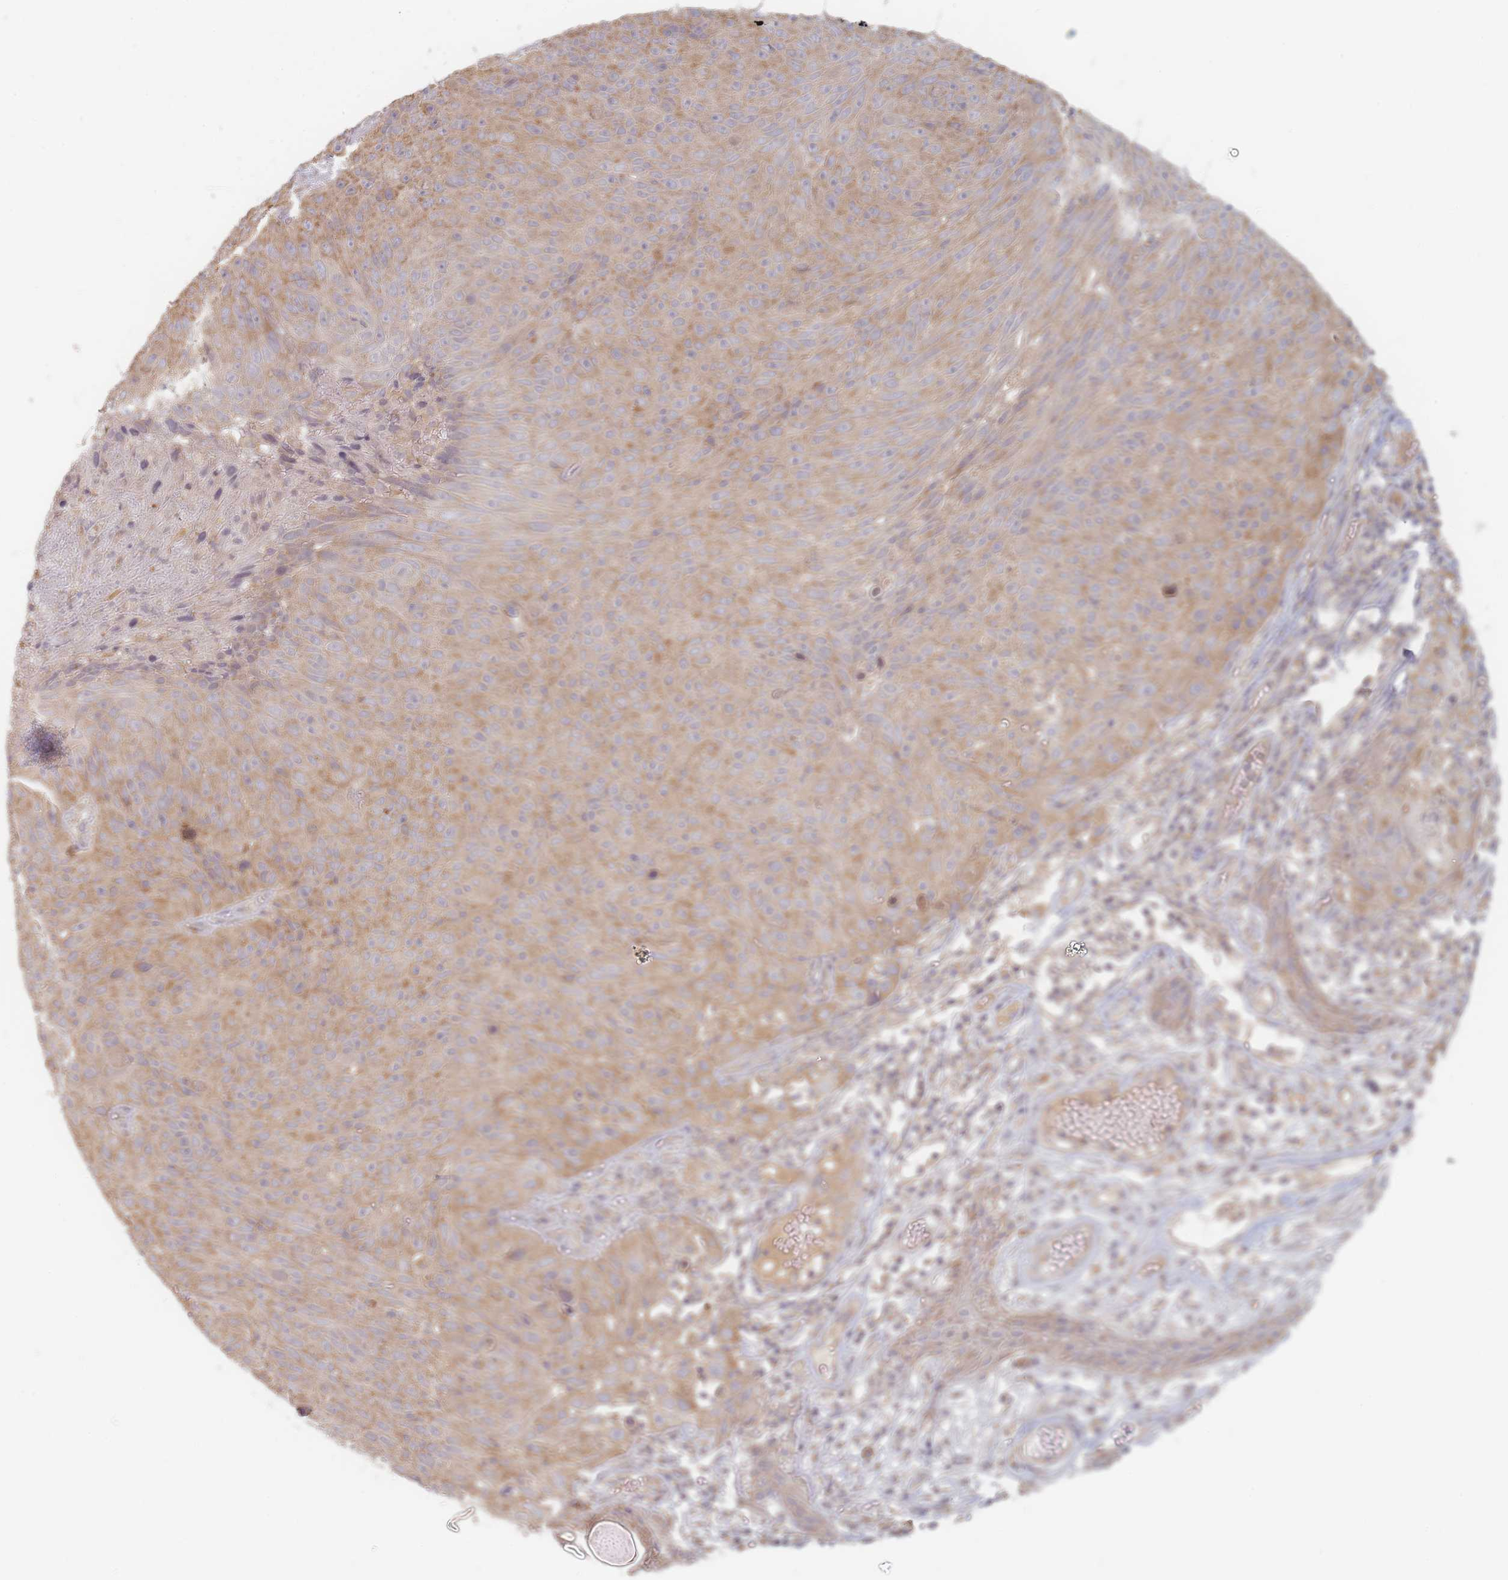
{"staining": {"intensity": "moderate", "quantity": "25%-75%", "location": "cytoplasmic/membranous"}, "tissue": "skin cancer", "cell_type": "Tumor cells", "image_type": "cancer", "snomed": [{"axis": "morphology", "description": "Squamous cell carcinoma, NOS"}, {"axis": "topography", "description": "Skin"}], "caption": "This histopathology image displays immunohistochemistry staining of human squamous cell carcinoma (skin), with medium moderate cytoplasmic/membranous positivity in approximately 25%-75% of tumor cells.", "gene": "SLC35F3", "patient": {"sex": "female", "age": 87}}